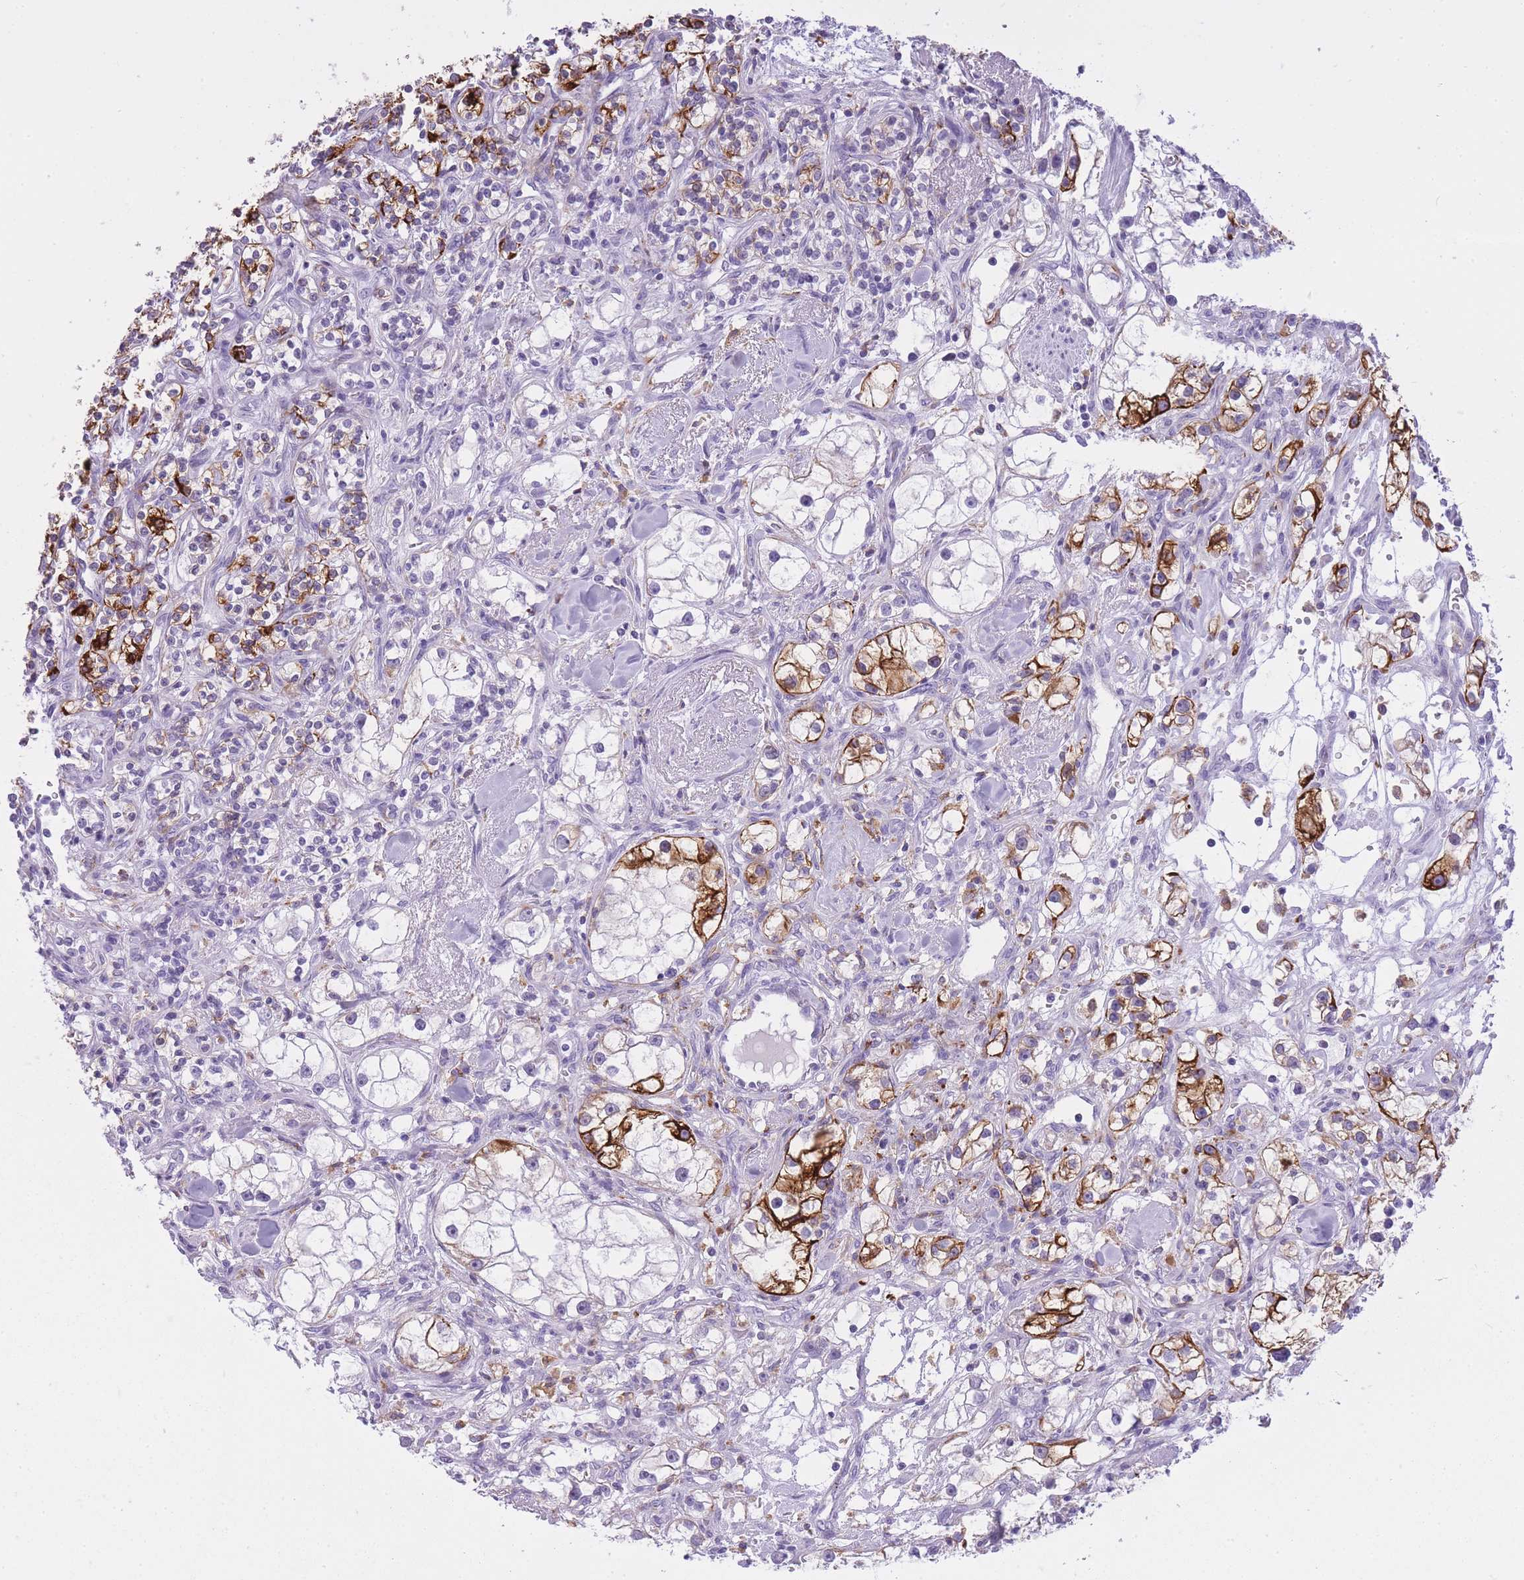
{"staining": {"intensity": "strong", "quantity": "25%-75%", "location": "cytoplasmic/membranous"}, "tissue": "renal cancer", "cell_type": "Tumor cells", "image_type": "cancer", "snomed": [{"axis": "morphology", "description": "Adenocarcinoma, NOS"}, {"axis": "topography", "description": "Kidney"}], "caption": "Immunohistochemistry histopathology image of renal cancer (adenocarcinoma) stained for a protein (brown), which displays high levels of strong cytoplasmic/membranous positivity in about 25%-75% of tumor cells.", "gene": "RADX", "patient": {"sex": "male", "age": 77}}